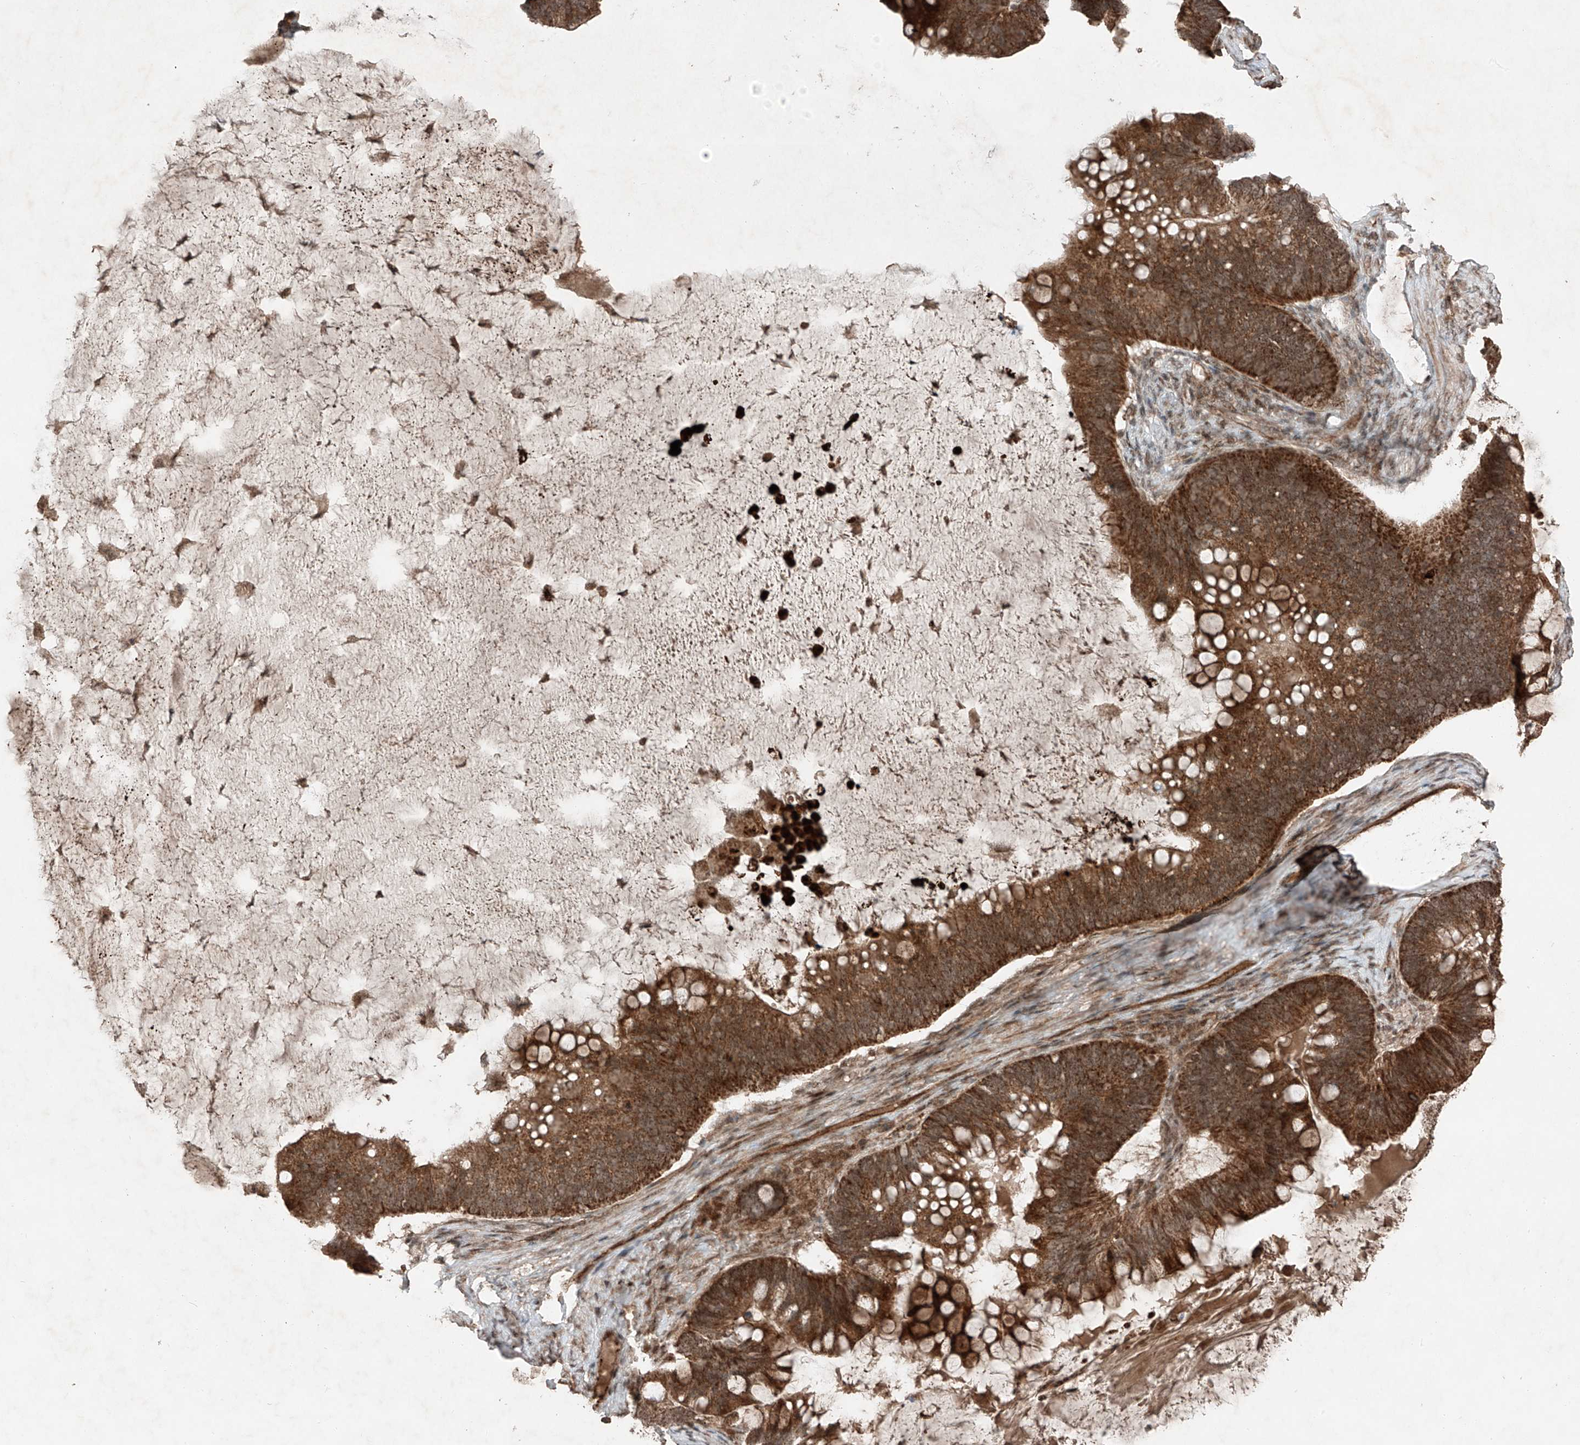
{"staining": {"intensity": "strong", "quantity": ">75%", "location": "cytoplasmic/membranous"}, "tissue": "ovarian cancer", "cell_type": "Tumor cells", "image_type": "cancer", "snomed": [{"axis": "morphology", "description": "Cystadenocarcinoma, mucinous, NOS"}, {"axis": "topography", "description": "Ovary"}], "caption": "The histopathology image reveals a brown stain indicating the presence of a protein in the cytoplasmic/membranous of tumor cells in ovarian mucinous cystadenocarcinoma.", "gene": "ZNF620", "patient": {"sex": "female", "age": 61}}